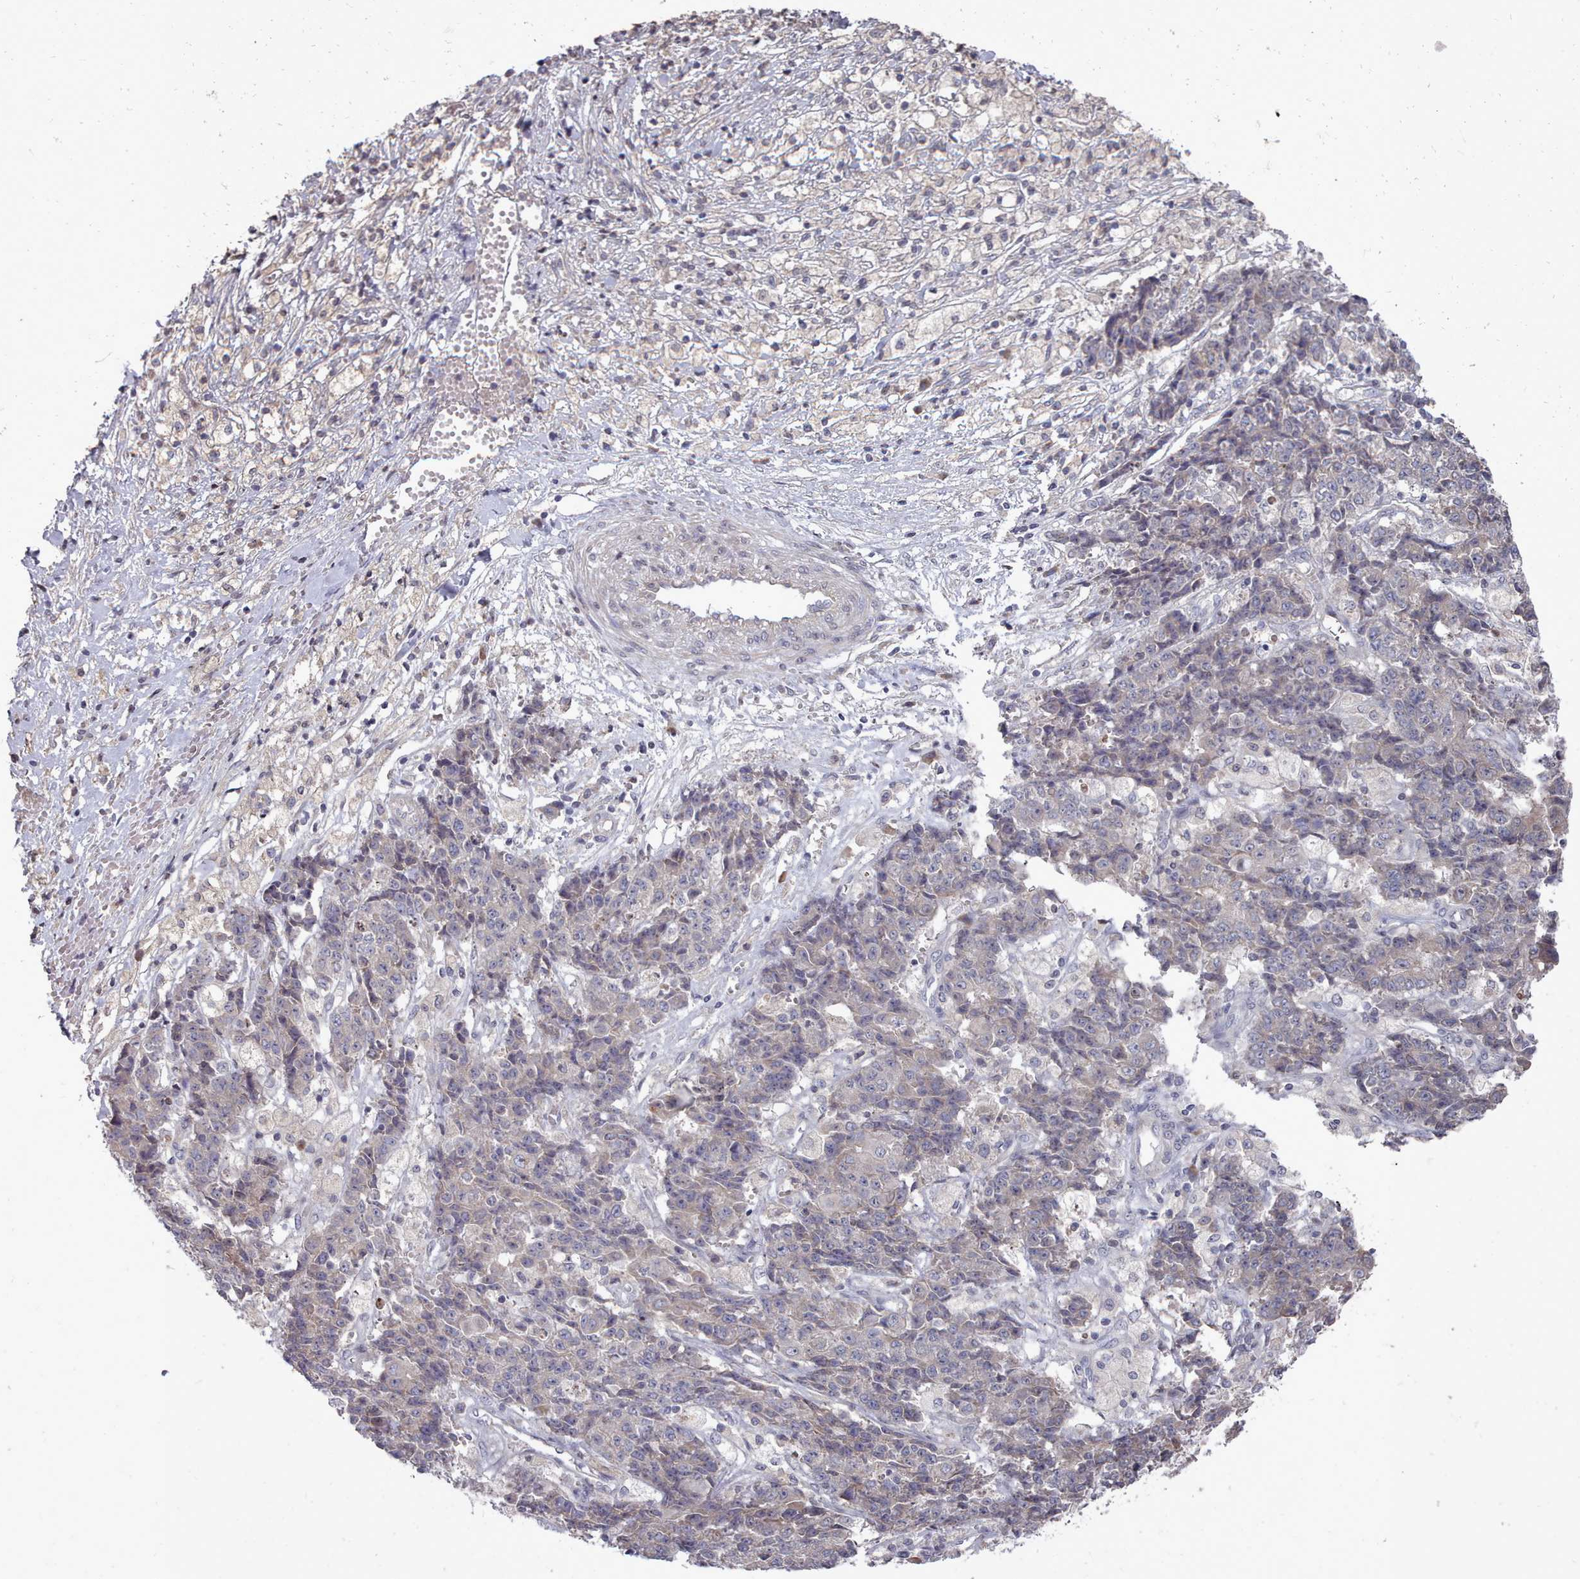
{"staining": {"intensity": "negative", "quantity": "none", "location": "none"}, "tissue": "ovarian cancer", "cell_type": "Tumor cells", "image_type": "cancer", "snomed": [{"axis": "morphology", "description": "Carcinoma, endometroid"}, {"axis": "topography", "description": "Ovary"}], "caption": "This is a photomicrograph of immunohistochemistry (IHC) staining of endometroid carcinoma (ovarian), which shows no staining in tumor cells.", "gene": "ACKR3", "patient": {"sex": "female", "age": 42}}